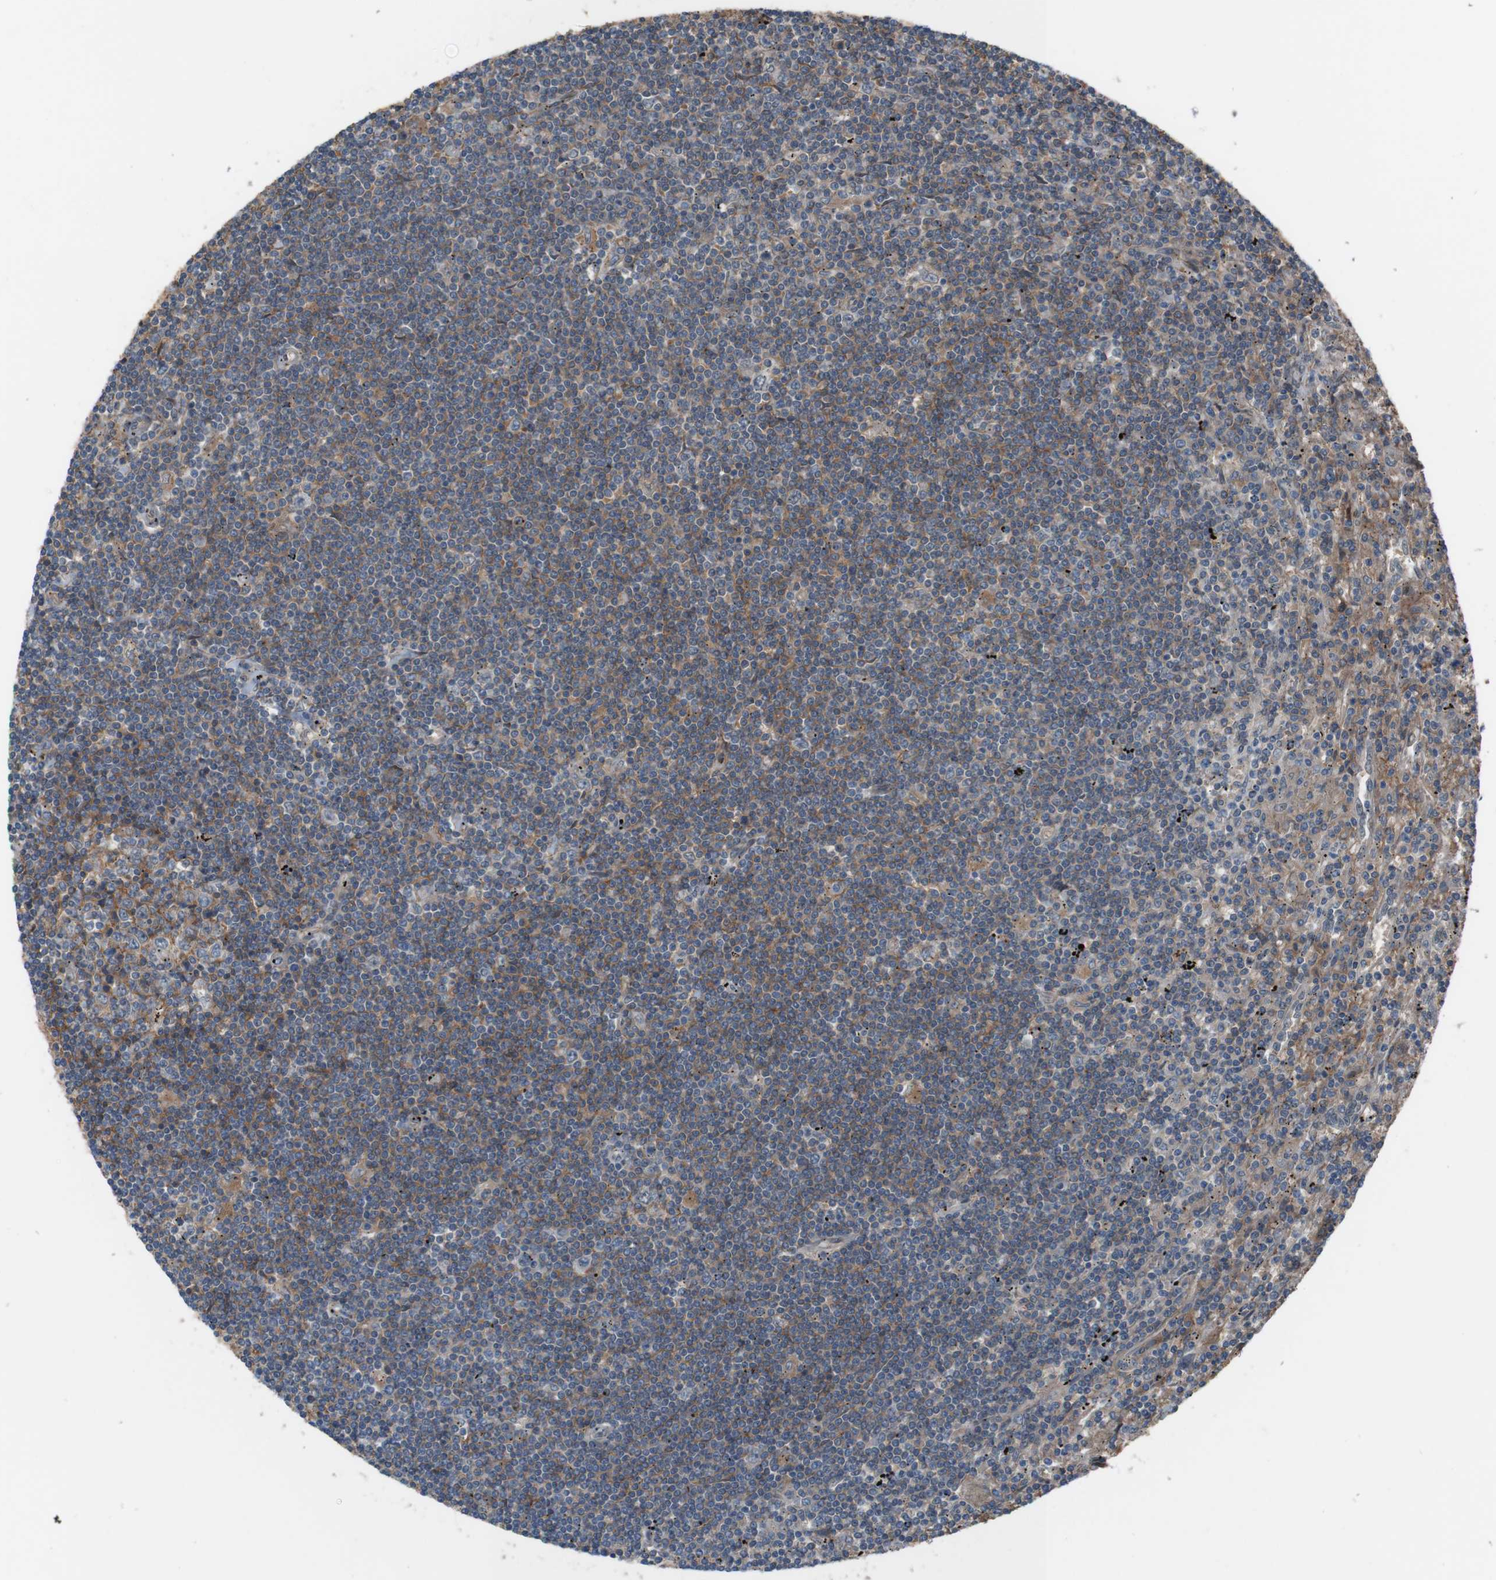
{"staining": {"intensity": "weak", "quantity": "<25%", "location": "cytoplasmic/membranous"}, "tissue": "lymphoma", "cell_type": "Tumor cells", "image_type": "cancer", "snomed": [{"axis": "morphology", "description": "Malignant lymphoma, non-Hodgkin's type, Low grade"}, {"axis": "topography", "description": "Spleen"}], "caption": "Tumor cells show no significant staining in lymphoma.", "gene": "ATP2B1", "patient": {"sex": "male", "age": 76}}